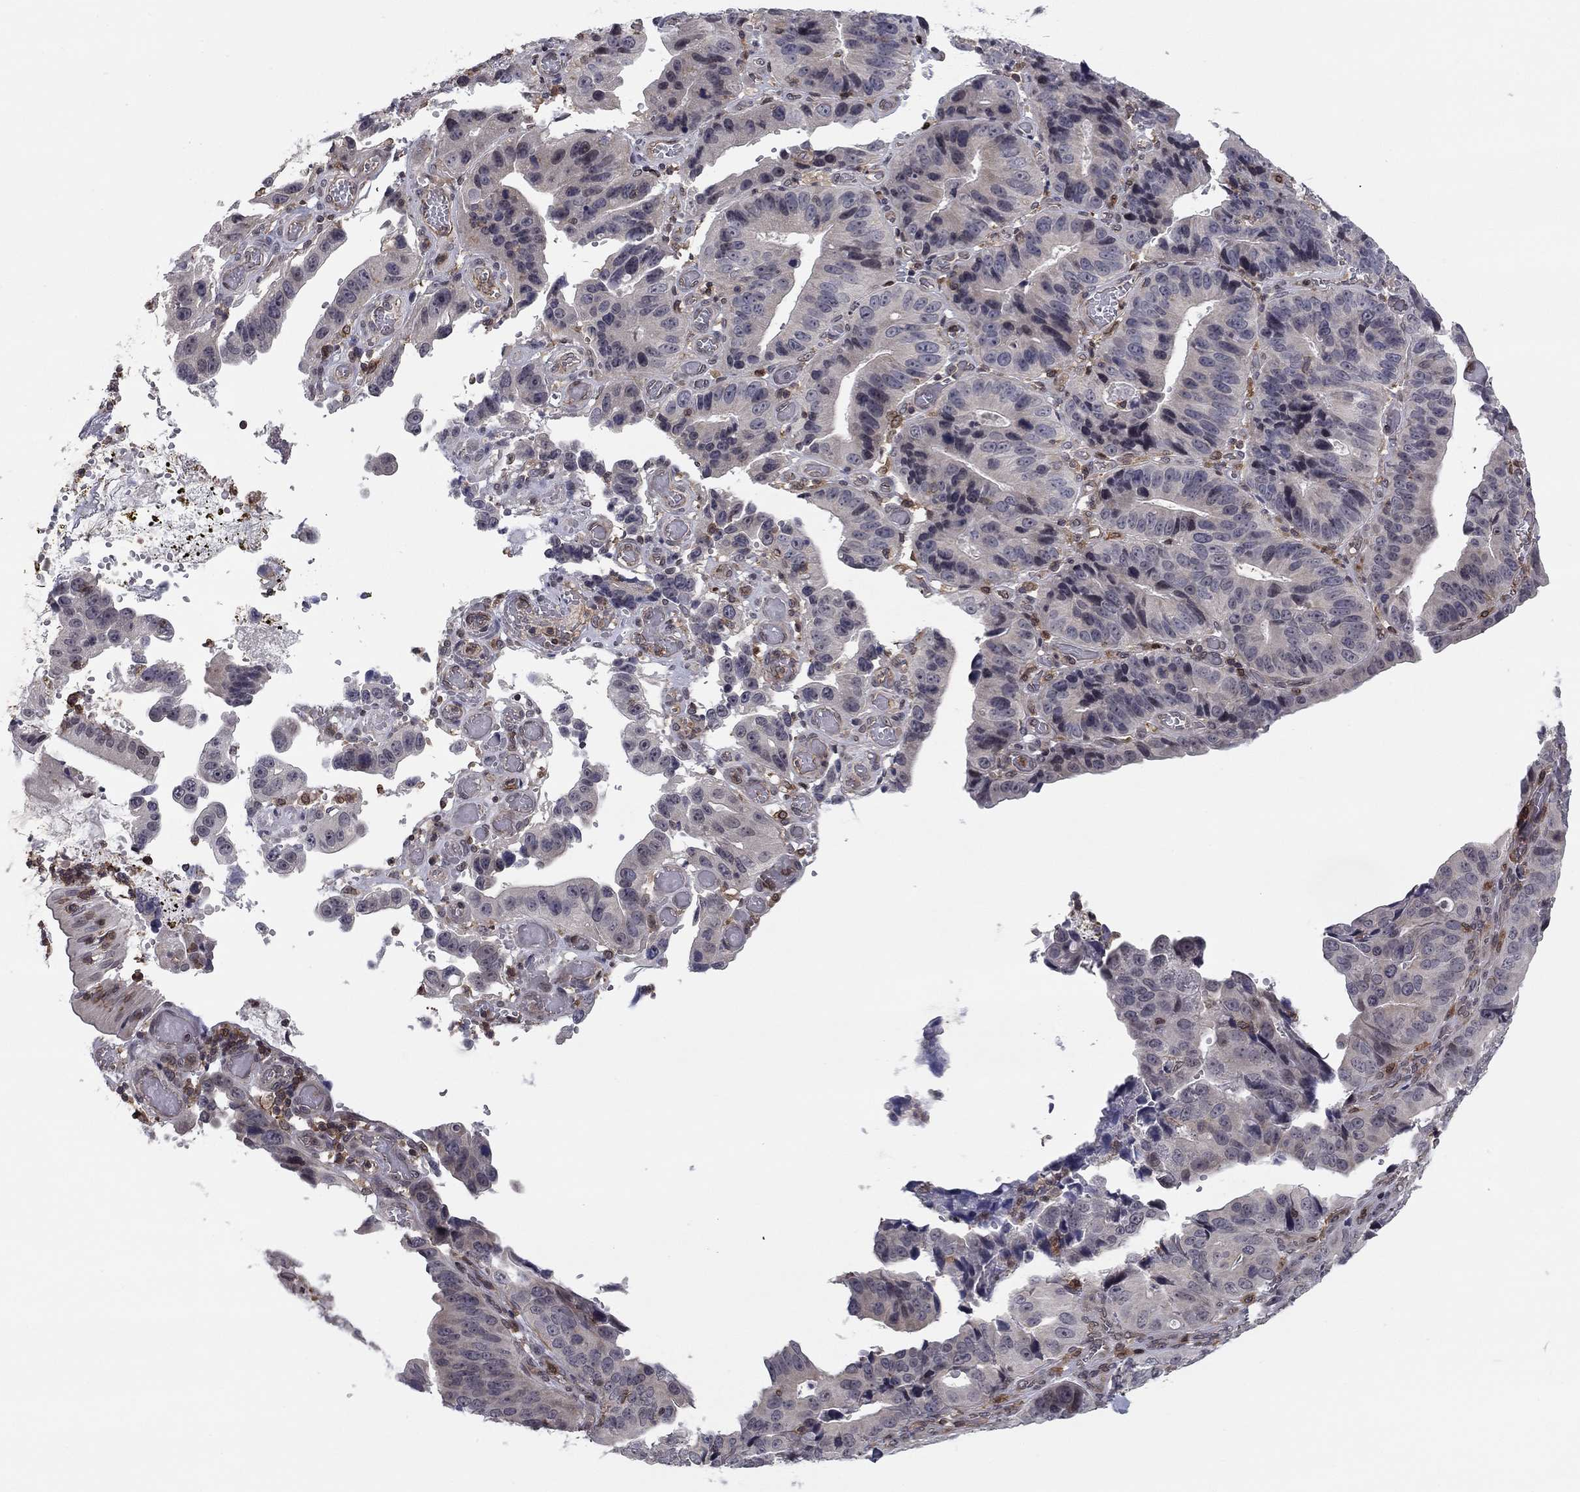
{"staining": {"intensity": "negative", "quantity": "none", "location": "none"}, "tissue": "stomach cancer", "cell_type": "Tumor cells", "image_type": "cancer", "snomed": [{"axis": "morphology", "description": "Adenocarcinoma, NOS"}, {"axis": "topography", "description": "Stomach"}], "caption": "Immunohistochemistry micrograph of neoplastic tissue: stomach cancer stained with DAB reveals no significant protein expression in tumor cells.", "gene": "PLCB2", "patient": {"sex": "male", "age": 84}}